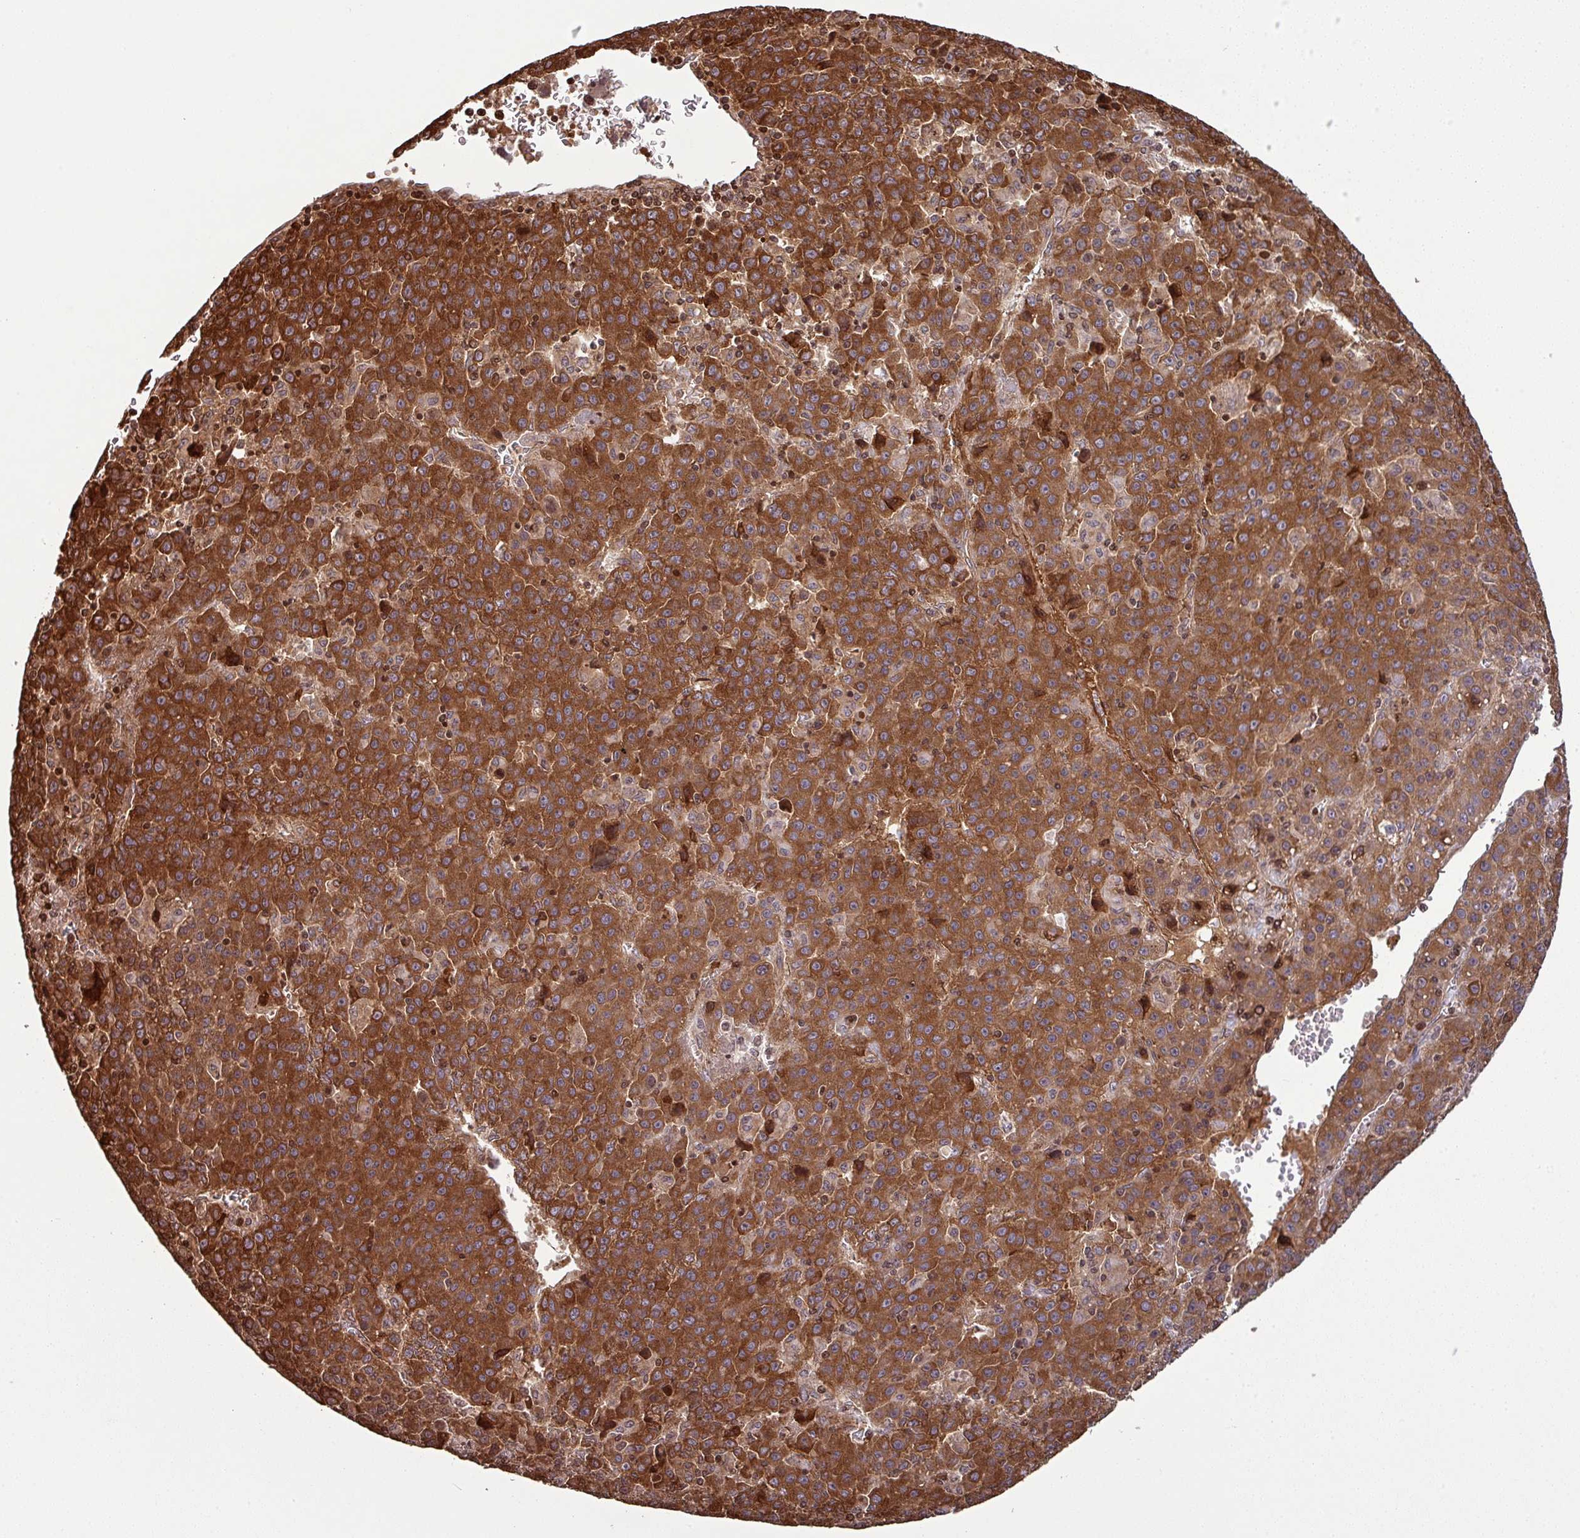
{"staining": {"intensity": "strong", "quantity": ">75%", "location": "cytoplasmic/membranous"}, "tissue": "liver cancer", "cell_type": "Tumor cells", "image_type": "cancer", "snomed": [{"axis": "morphology", "description": "Carcinoma, Hepatocellular, NOS"}, {"axis": "topography", "description": "Liver"}], "caption": "Liver cancer (hepatocellular carcinoma) tissue shows strong cytoplasmic/membranous positivity in approximately >75% of tumor cells", "gene": "LRRC74B", "patient": {"sex": "female", "age": 53}}